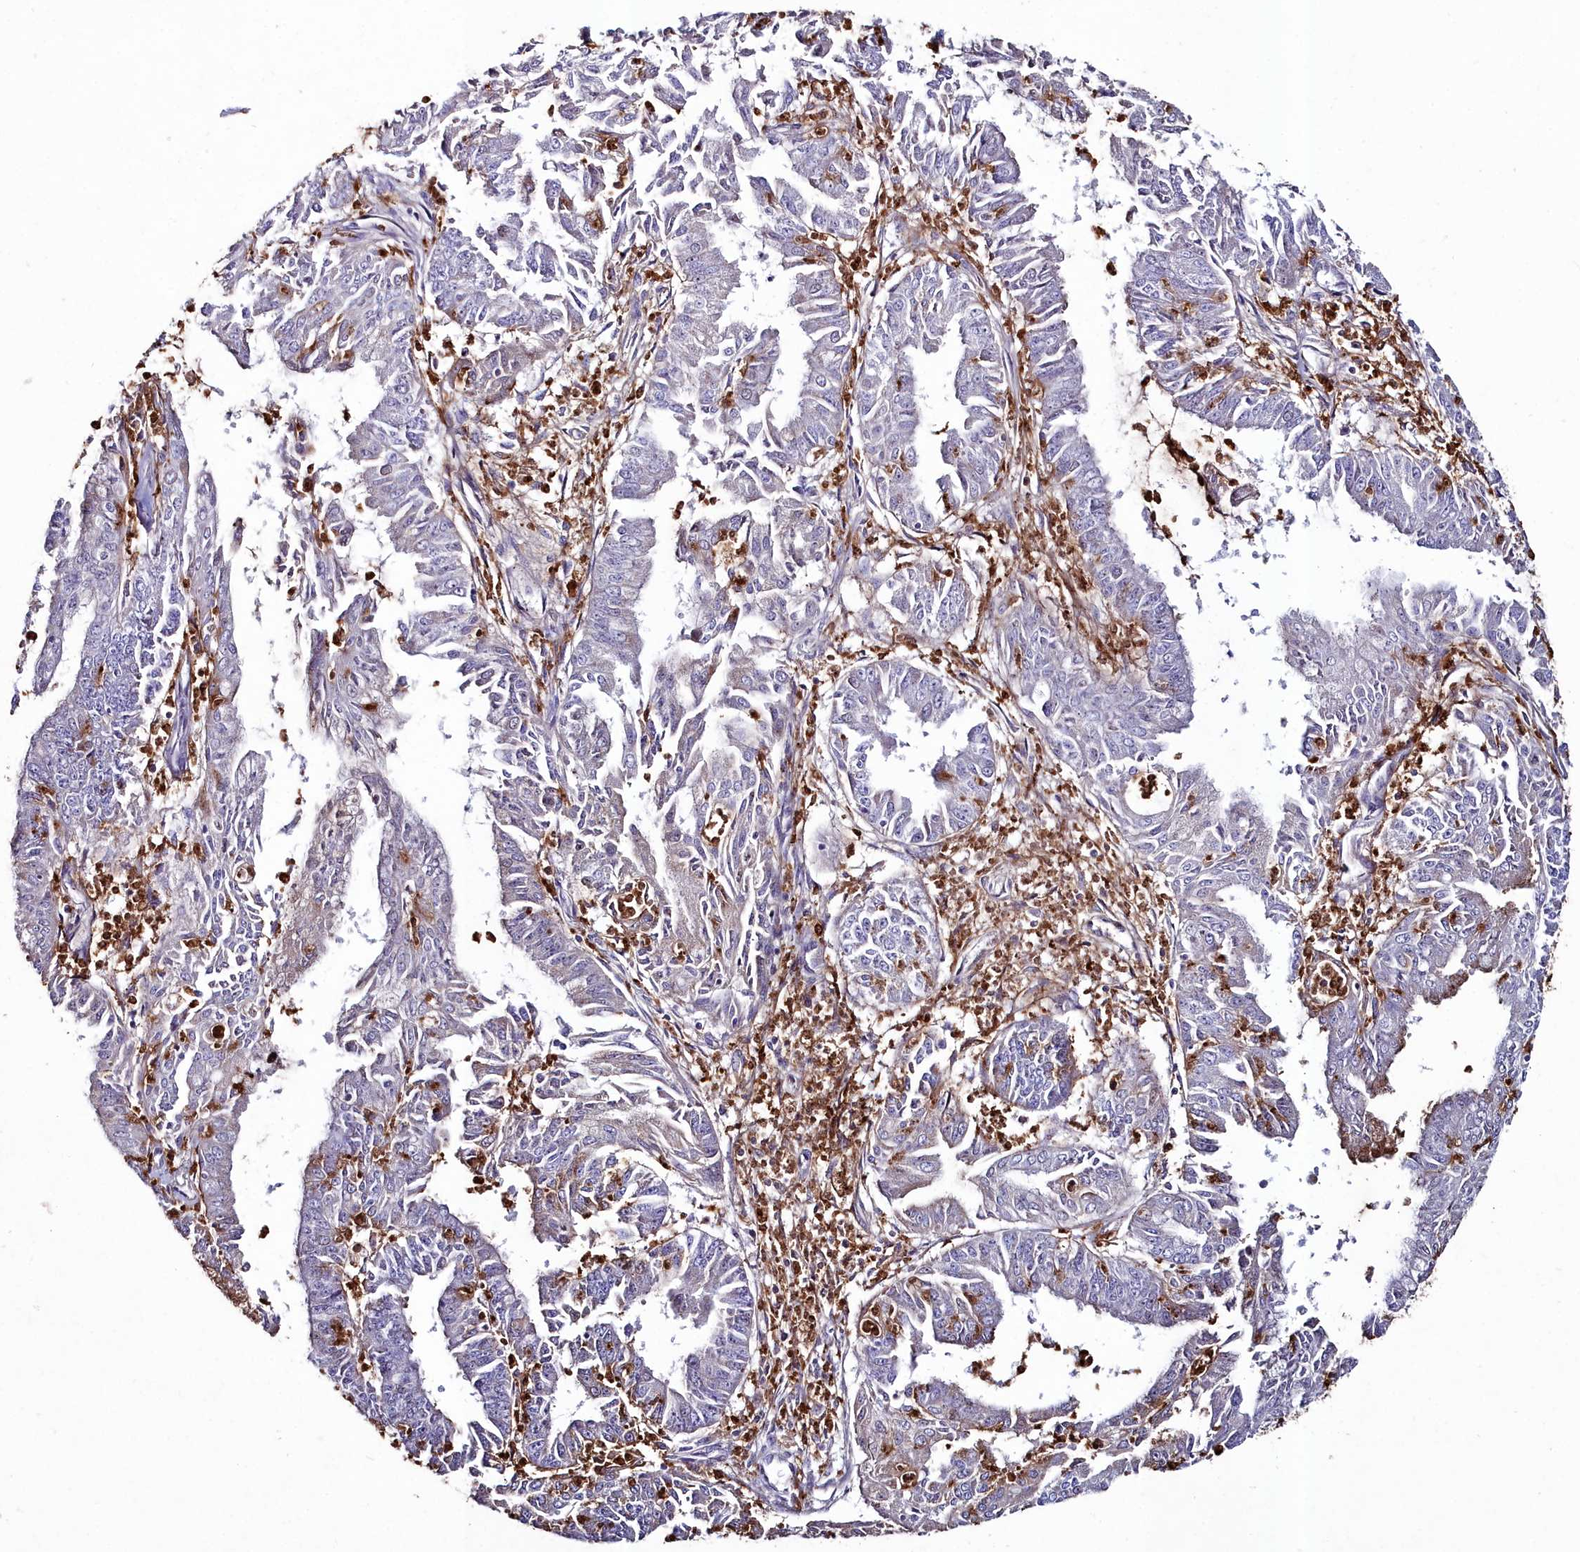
{"staining": {"intensity": "weak", "quantity": "<25%", "location": "cytoplasmic/membranous,nuclear"}, "tissue": "endometrial cancer", "cell_type": "Tumor cells", "image_type": "cancer", "snomed": [{"axis": "morphology", "description": "Adenocarcinoma, NOS"}, {"axis": "topography", "description": "Endometrium"}], "caption": "This is a micrograph of immunohistochemistry staining of endometrial adenocarcinoma, which shows no staining in tumor cells.", "gene": "AMBRA1", "patient": {"sex": "female", "age": 73}}